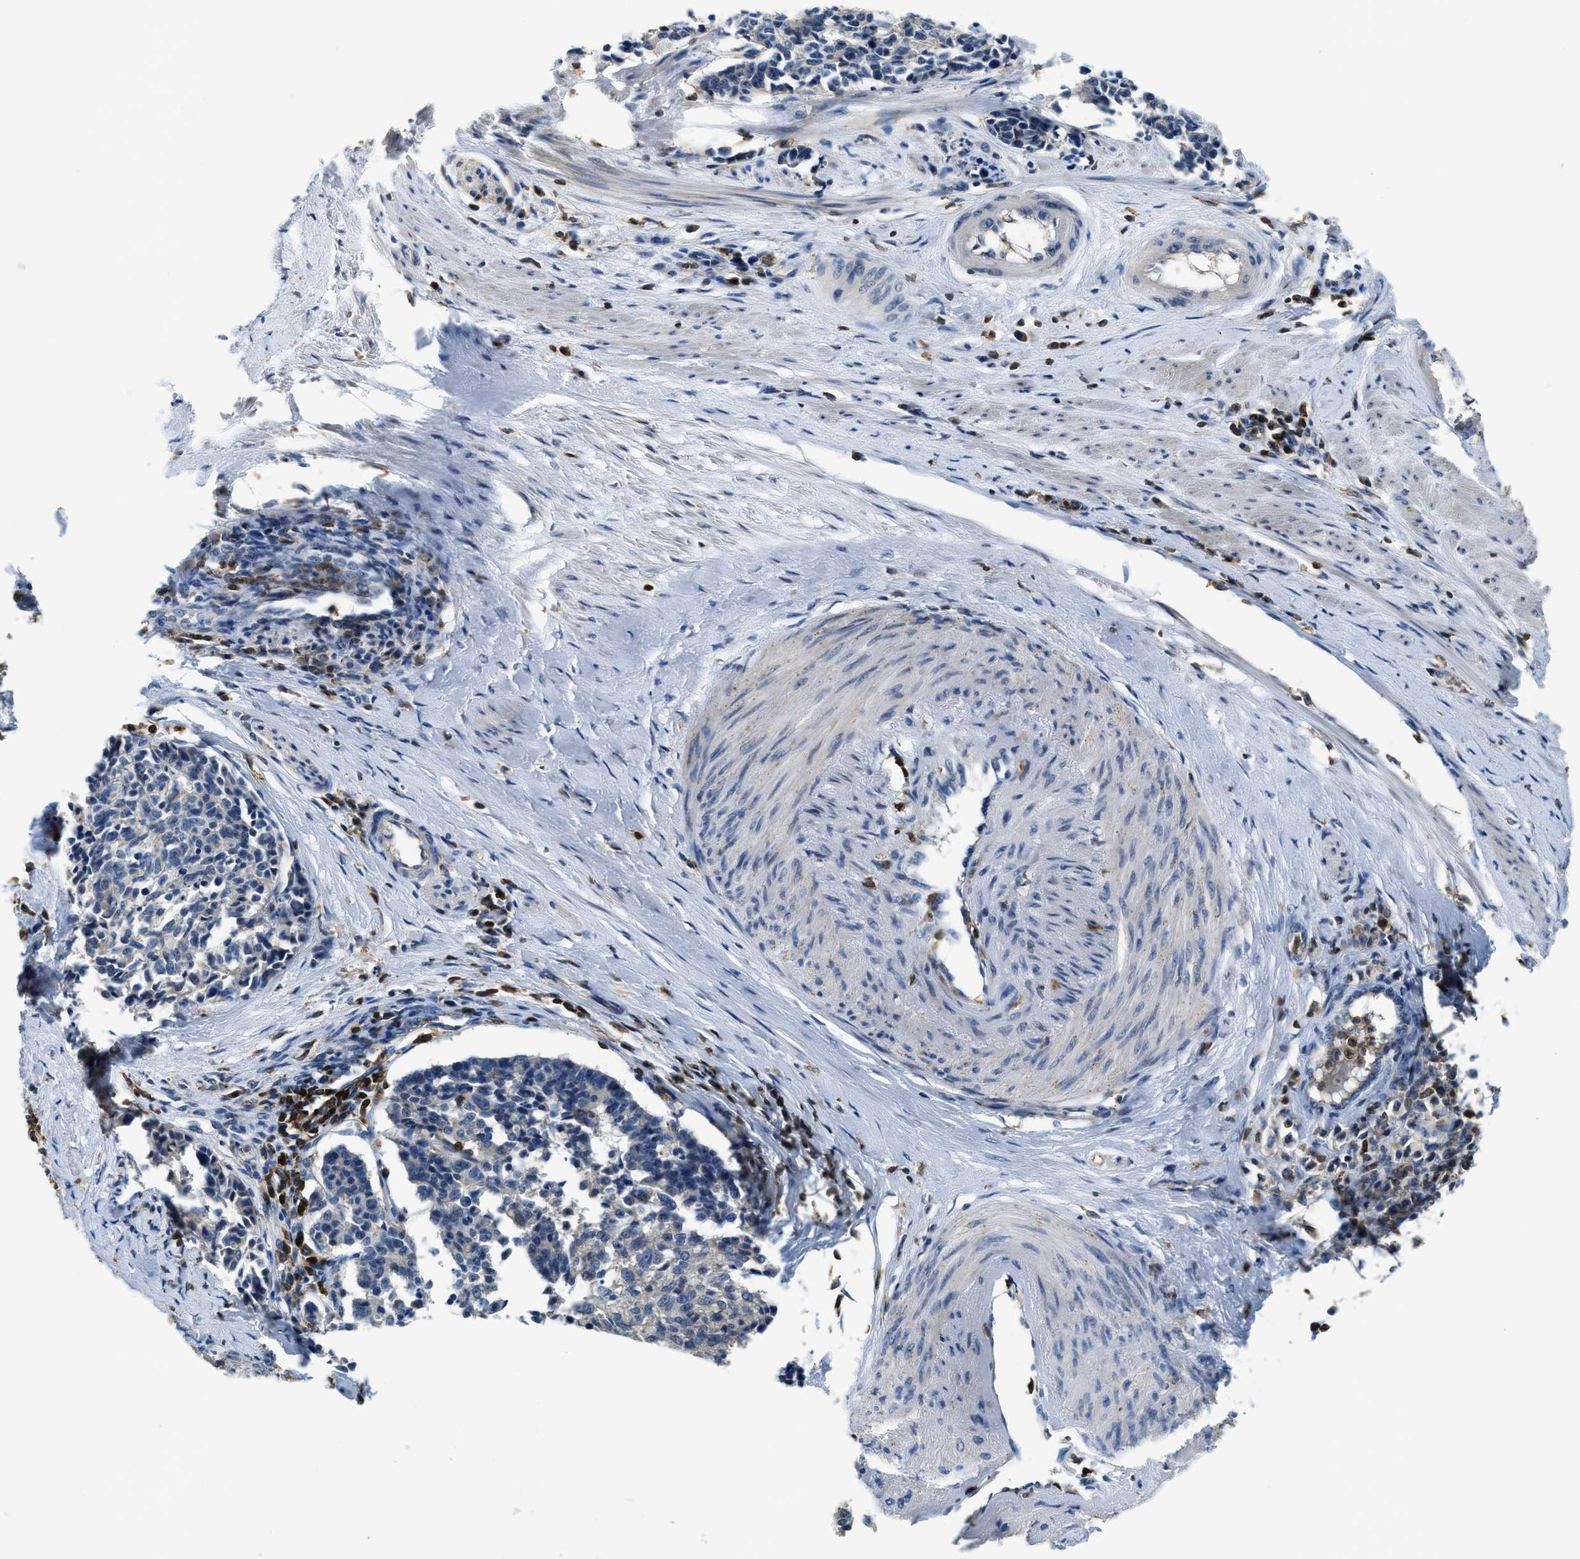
{"staining": {"intensity": "negative", "quantity": "none", "location": "none"}, "tissue": "cervical cancer", "cell_type": "Tumor cells", "image_type": "cancer", "snomed": [{"axis": "morphology", "description": "Squamous cell carcinoma, NOS"}, {"axis": "topography", "description": "Cervix"}], "caption": "Histopathology image shows no protein staining in tumor cells of cervical cancer tissue.", "gene": "MYO1G", "patient": {"sex": "female", "age": 35}}